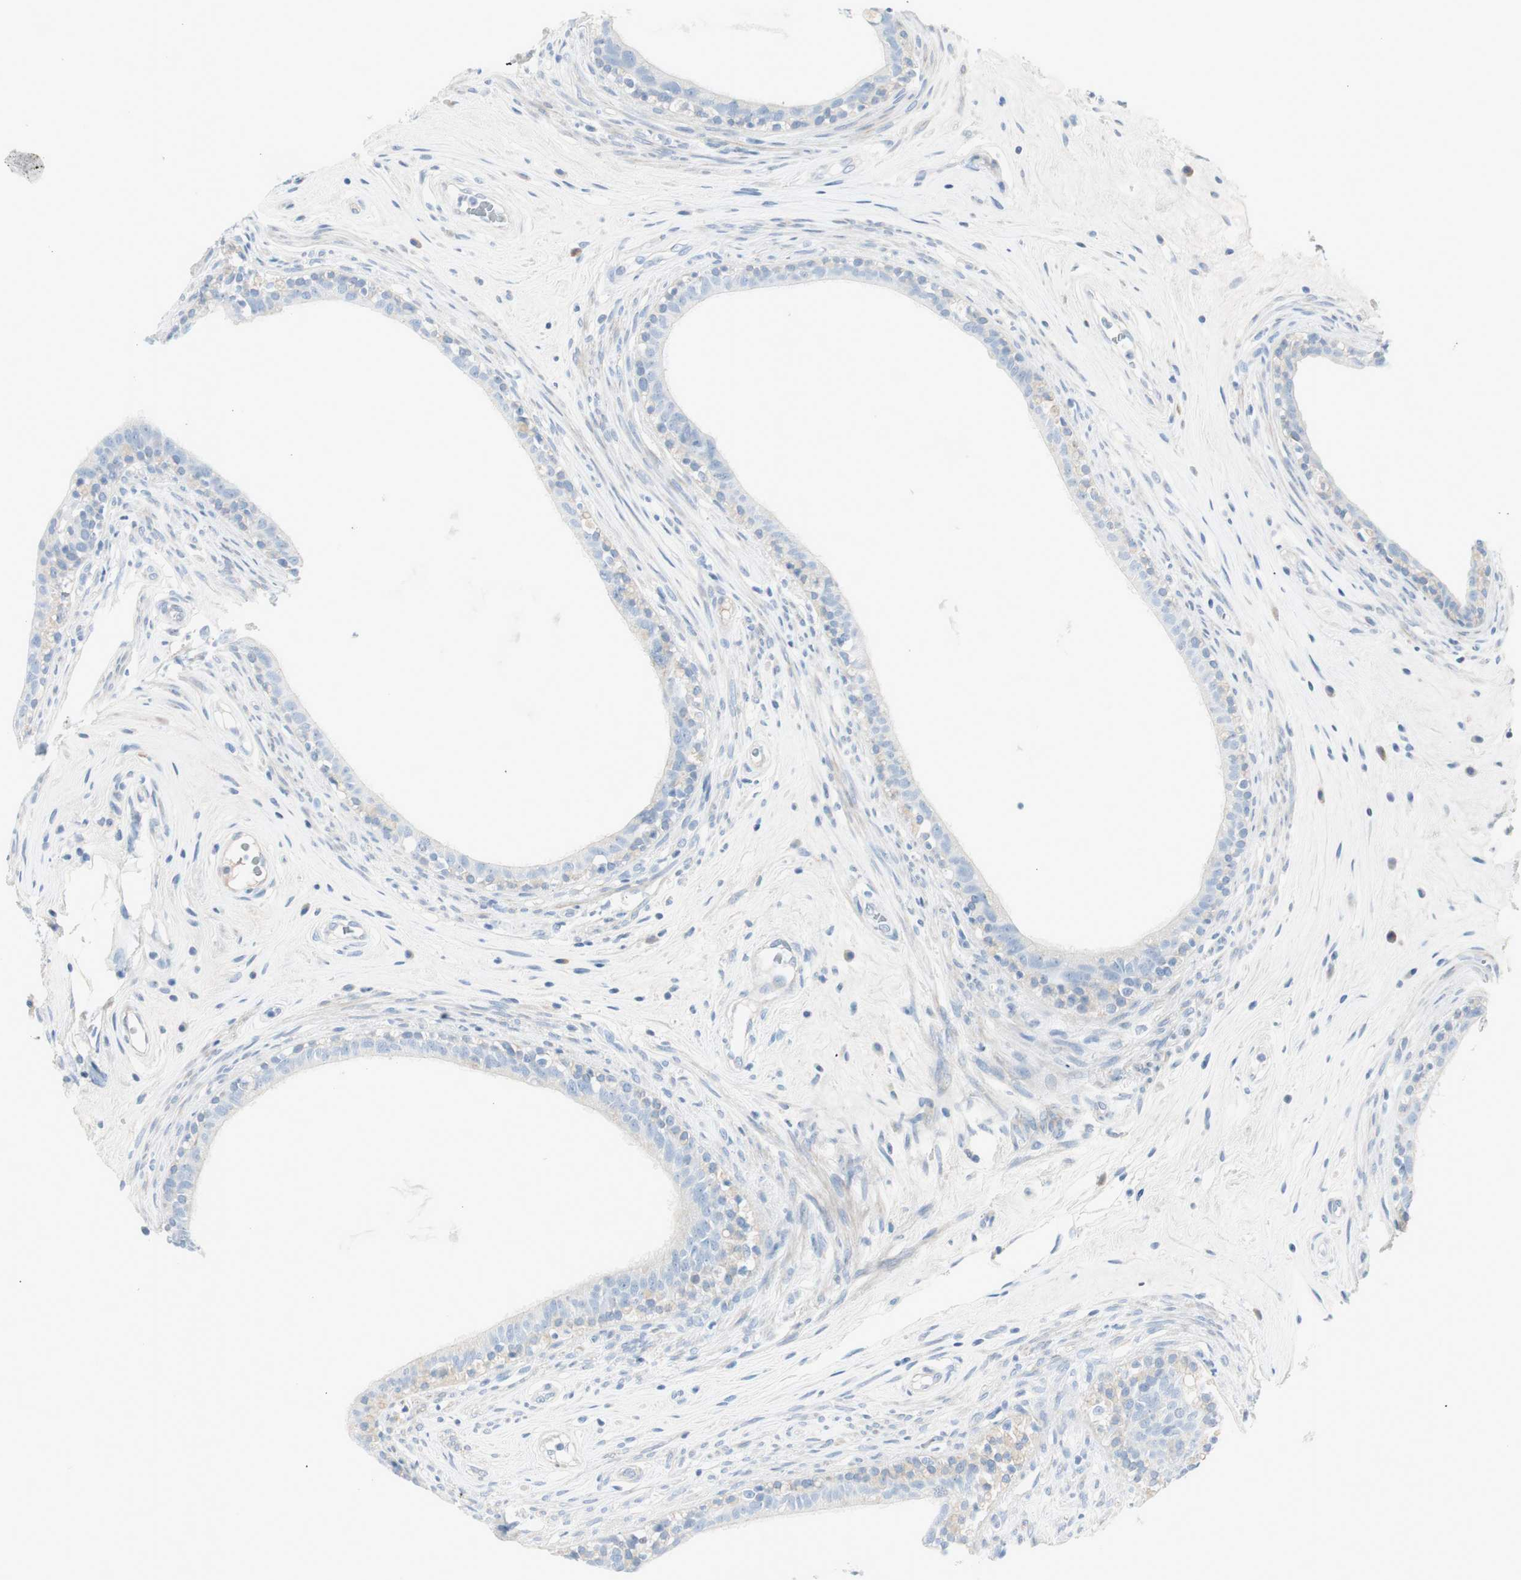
{"staining": {"intensity": "strong", "quantity": "25%-75%", "location": "cytoplasmic/membranous"}, "tissue": "epididymis", "cell_type": "Glandular cells", "image_type": "normal", "snomed": [{"axis": "morphology", "description": "Normal tissue, NOS"}, {"axis": "morphology", "description": "Inflammation, NOS"}, {"axis": "topography", "description": "Epididymis"}], "caption": "The image displays immunohistochemical staining of normal epididymis. There is strong cytoplasmic/membranous expression is identified in about 25%-75% of glandular cells.", "gene": "CDHR5", "patient": {"sex": "male", "age": 84}}